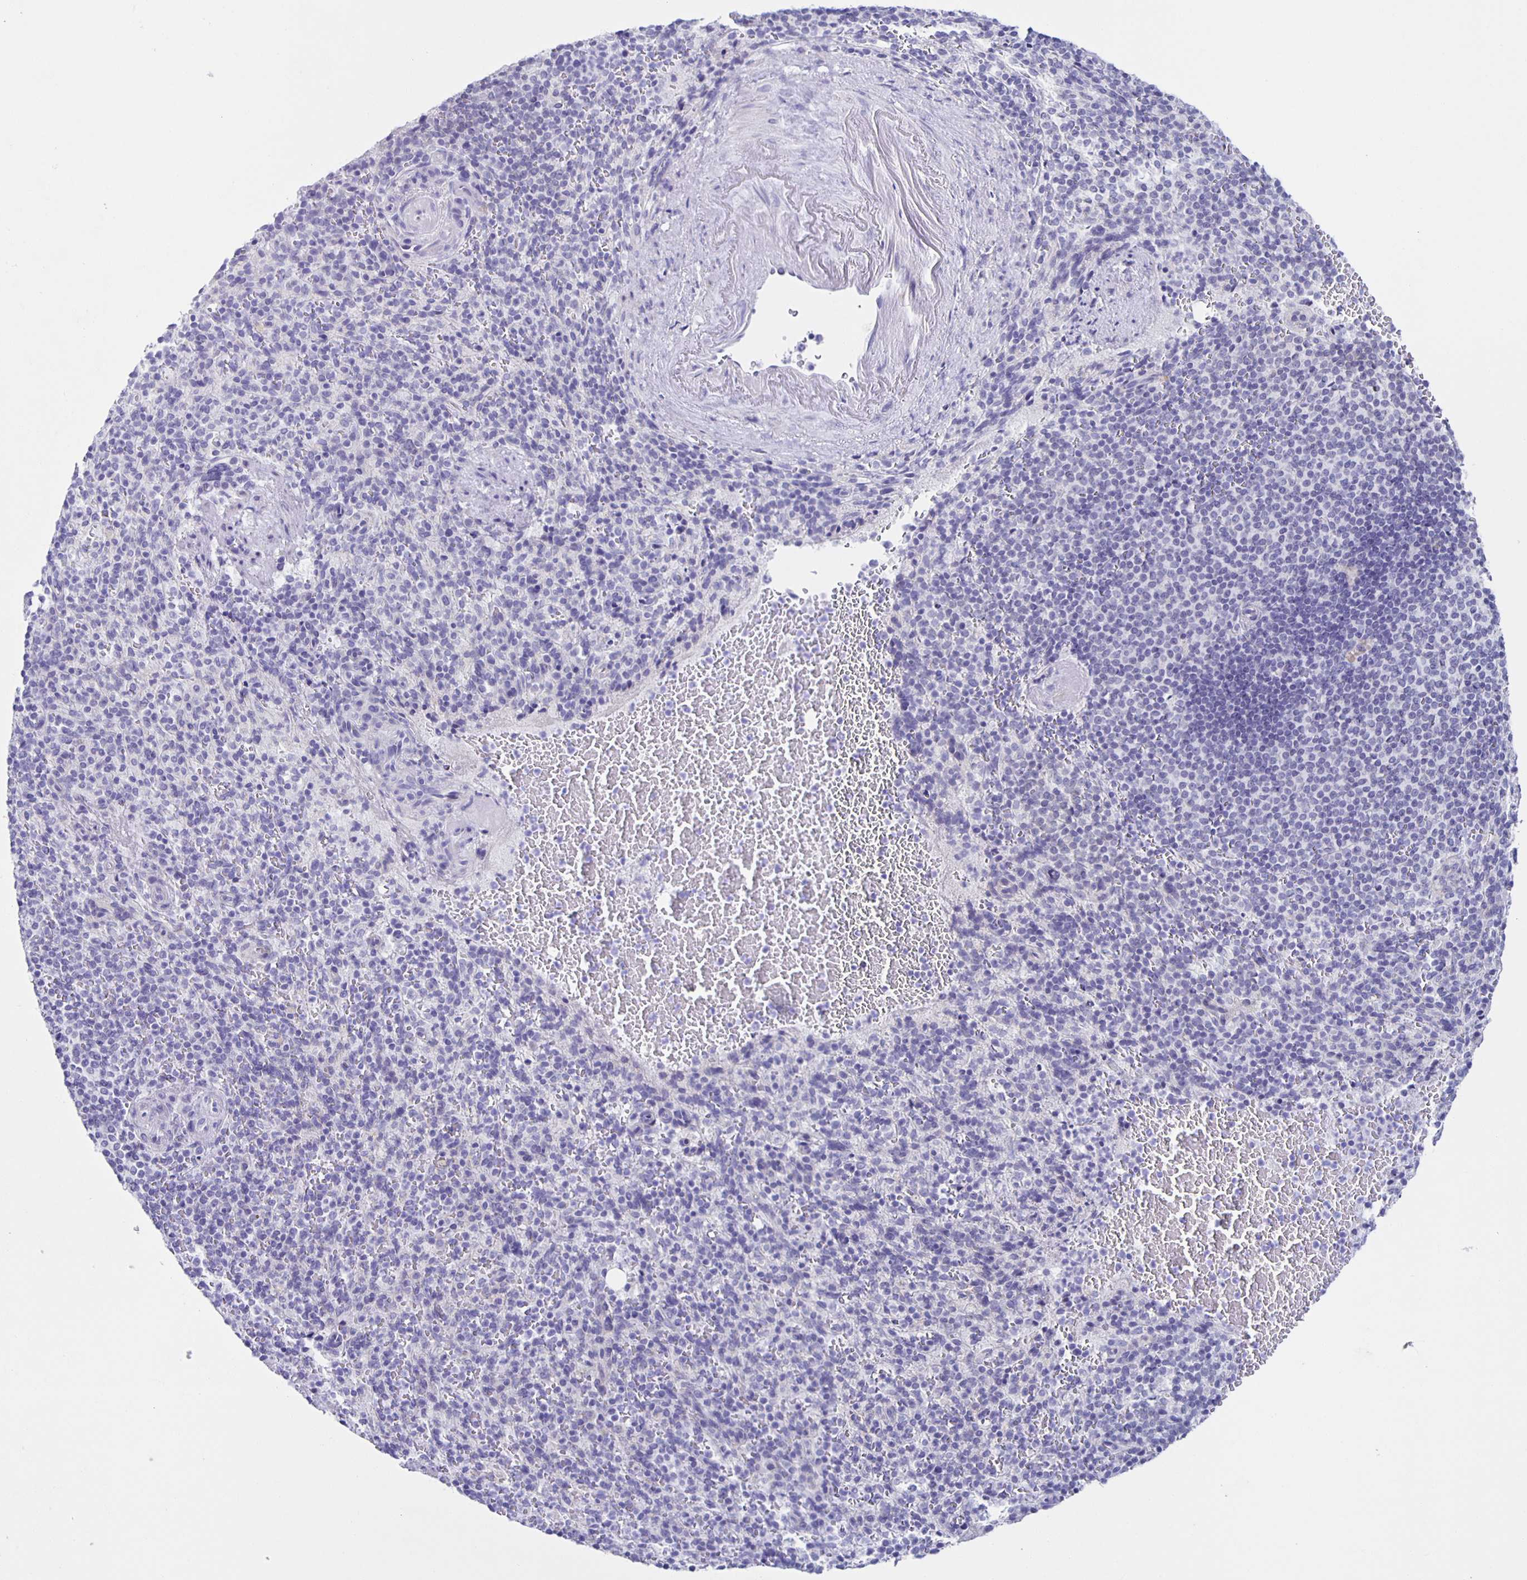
{"staining": {"intensity": "negative", "quantity": "none", "location": "none"}, "tissue": "spleen", "cell_type": "Cells in red pulp", "image_type": "normal", "snomed": [{"axis": "morphology", "description": "Normal tissue, NOS"}, {"axis": "topography", "description": "Spleen"}], "caption": "Immunohistochemical staining of benign human spleen displays no significant positivity in cells in red pulp.", "gene": "AQP6", "patient": {"sex": "female", "age": 74}}